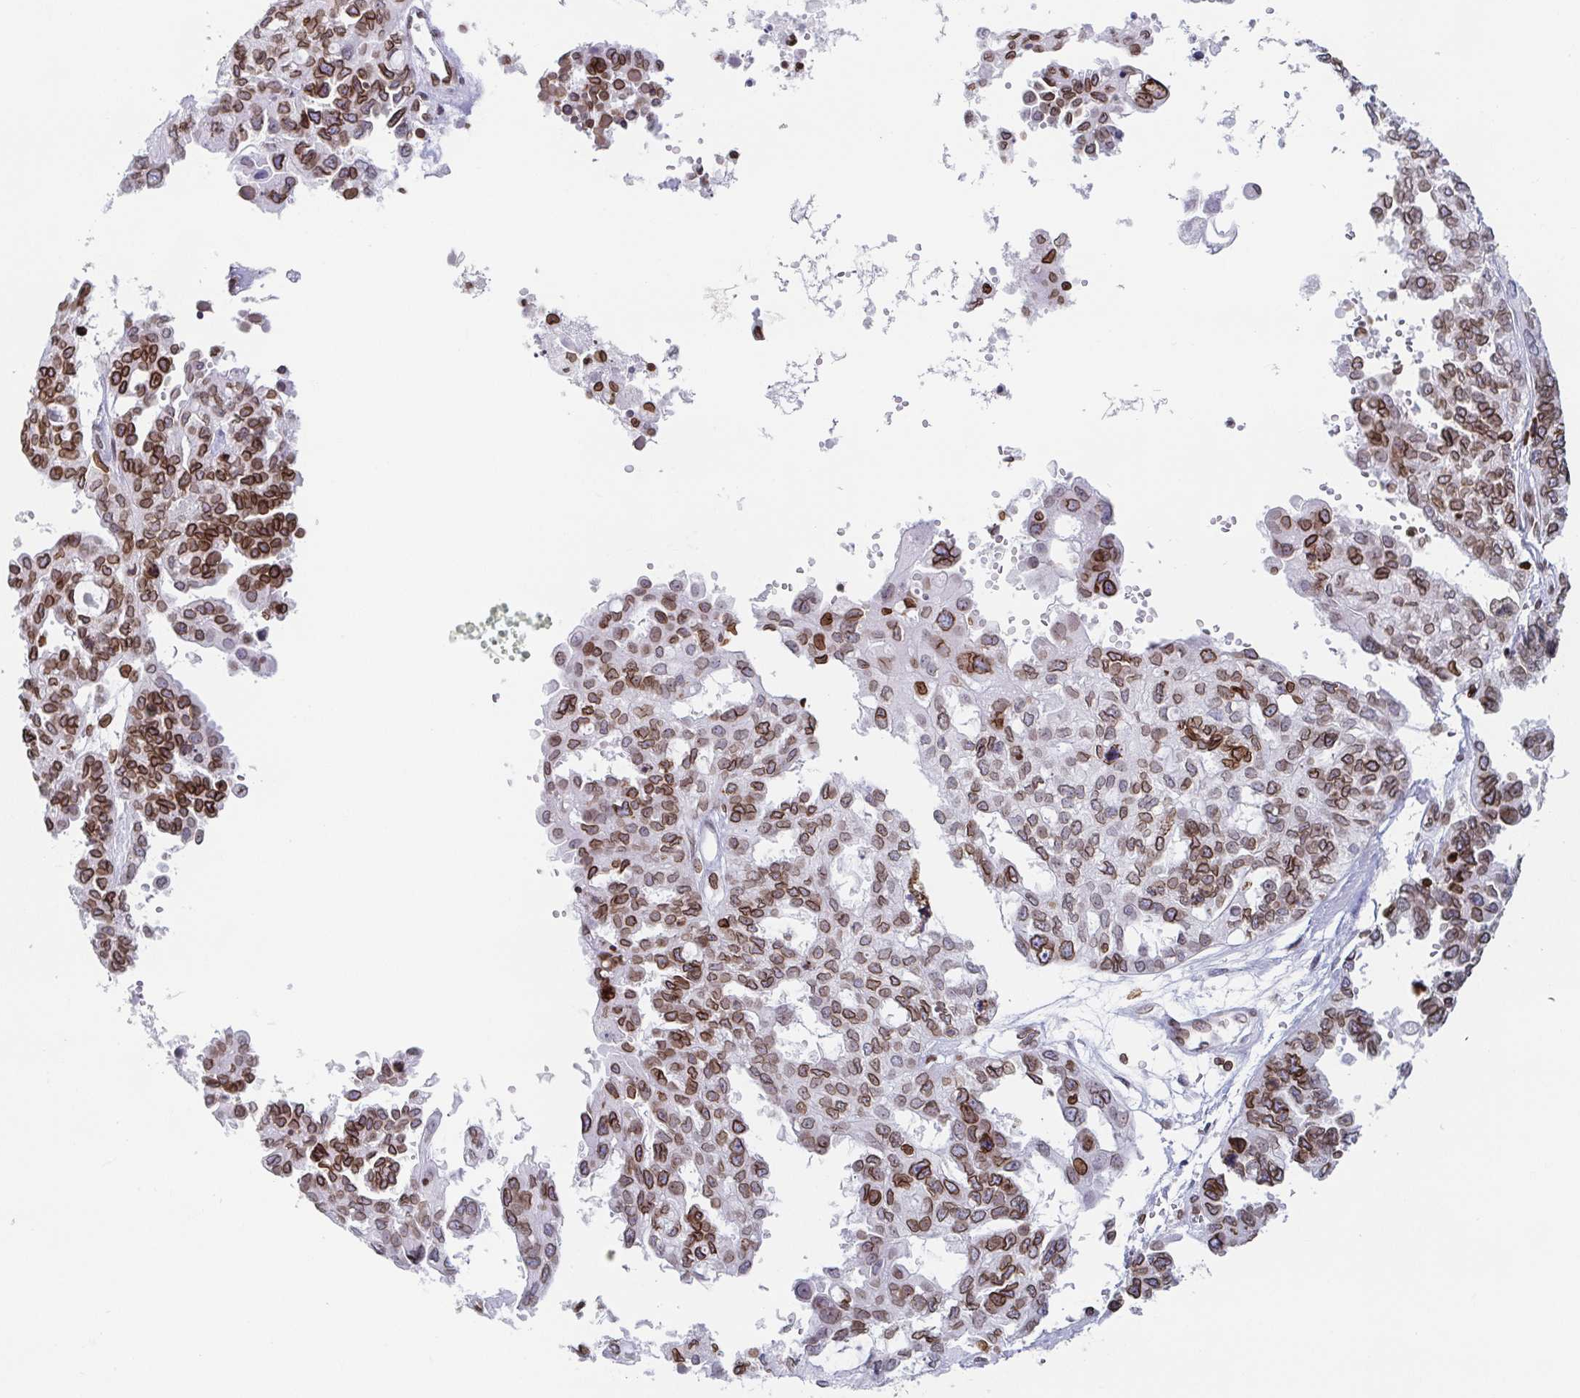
{"staining": {"intensity": "strong", "quantity": ">75%", "location": "cytoplasmic/membranous,nuclear"}, "tissue": "ovarian cancer", "cell_type": "Tumor cells", "image_type": "cancer", "snomed": [{"axis": "morphology", "description": "Cystadenocarcinoma, serous, NOS"}, {"axis": "topography", "description": "Ovary"}], "caption": "Immunohistochemistry image of human serous cystadenocarcinoma (ovarian) stained for a protein (brown), which displays high levels of strong cytoplasmic/membranous and nuclear staining in about >75% of tumor cells.", "gene": "BTBD7", "patient": {"sex": "female", "age": 53}}